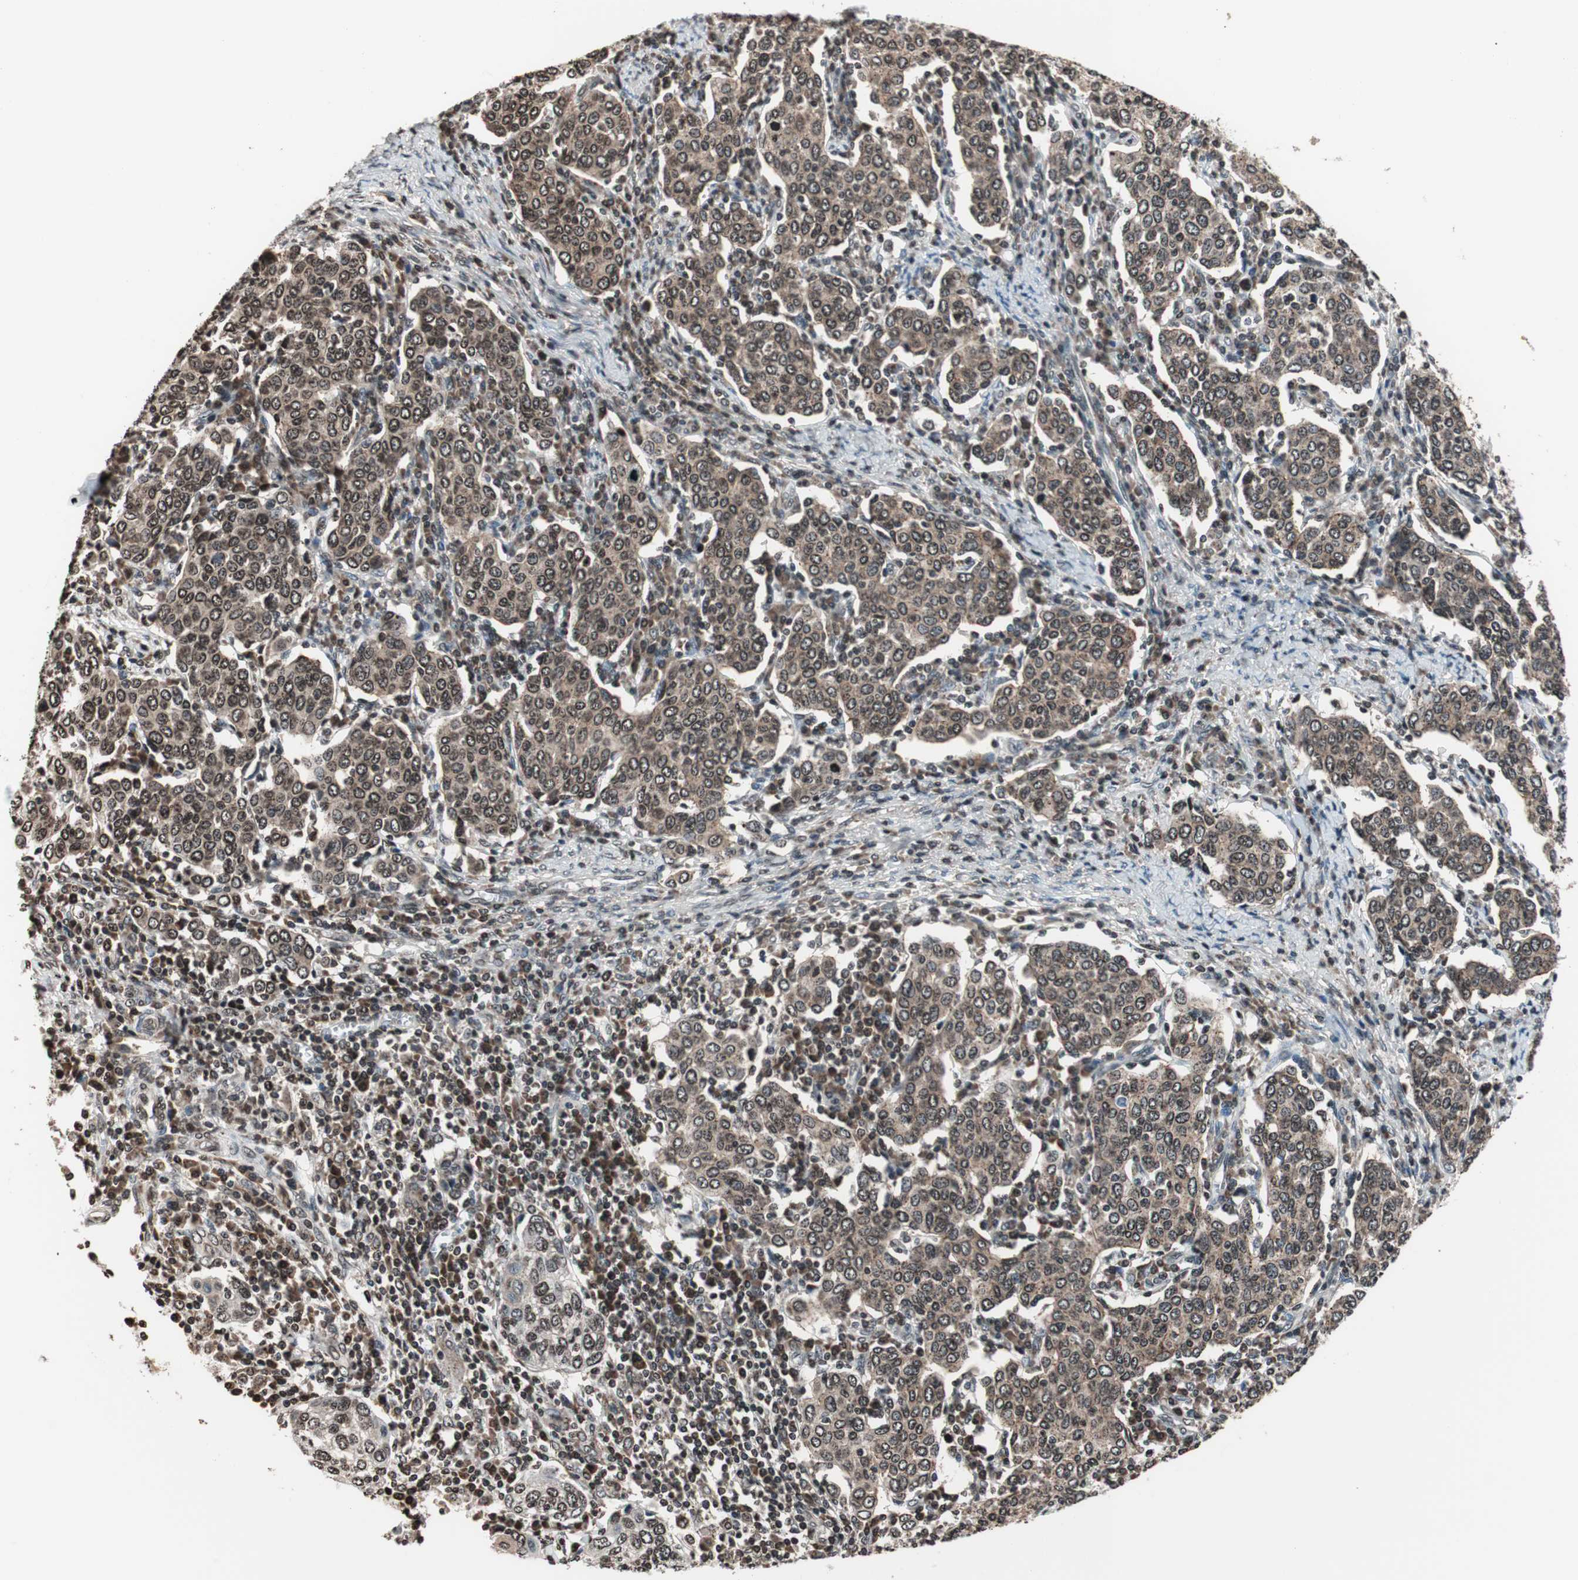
{"staining": {"intensity": "weak", "quantity": ">75%", "location": "cytoplasmic/membranous,nuclear"}, "tissue": "cervical cancer", "cell_type": "Tumor cells", "image_type": "cancer", "snomed": [{"axis": "morphology", "description": "Squamous cell carcinoma, NOS"}, {"axis": "topography", "description": "Cervix"}], "caption": "IHC image of neoplastic tissue: human cervical cancer stained using immunohistochemistry (IHC) reveals low levels of weak protein expression localized specifically in the cytoplasmic/membranous and nuclear of tumor cells, appearing as a cytoplasmic/membranous and nuclear brown color.", "gene": "RFC1", "patient": {"sex": "female", "age": 40}}